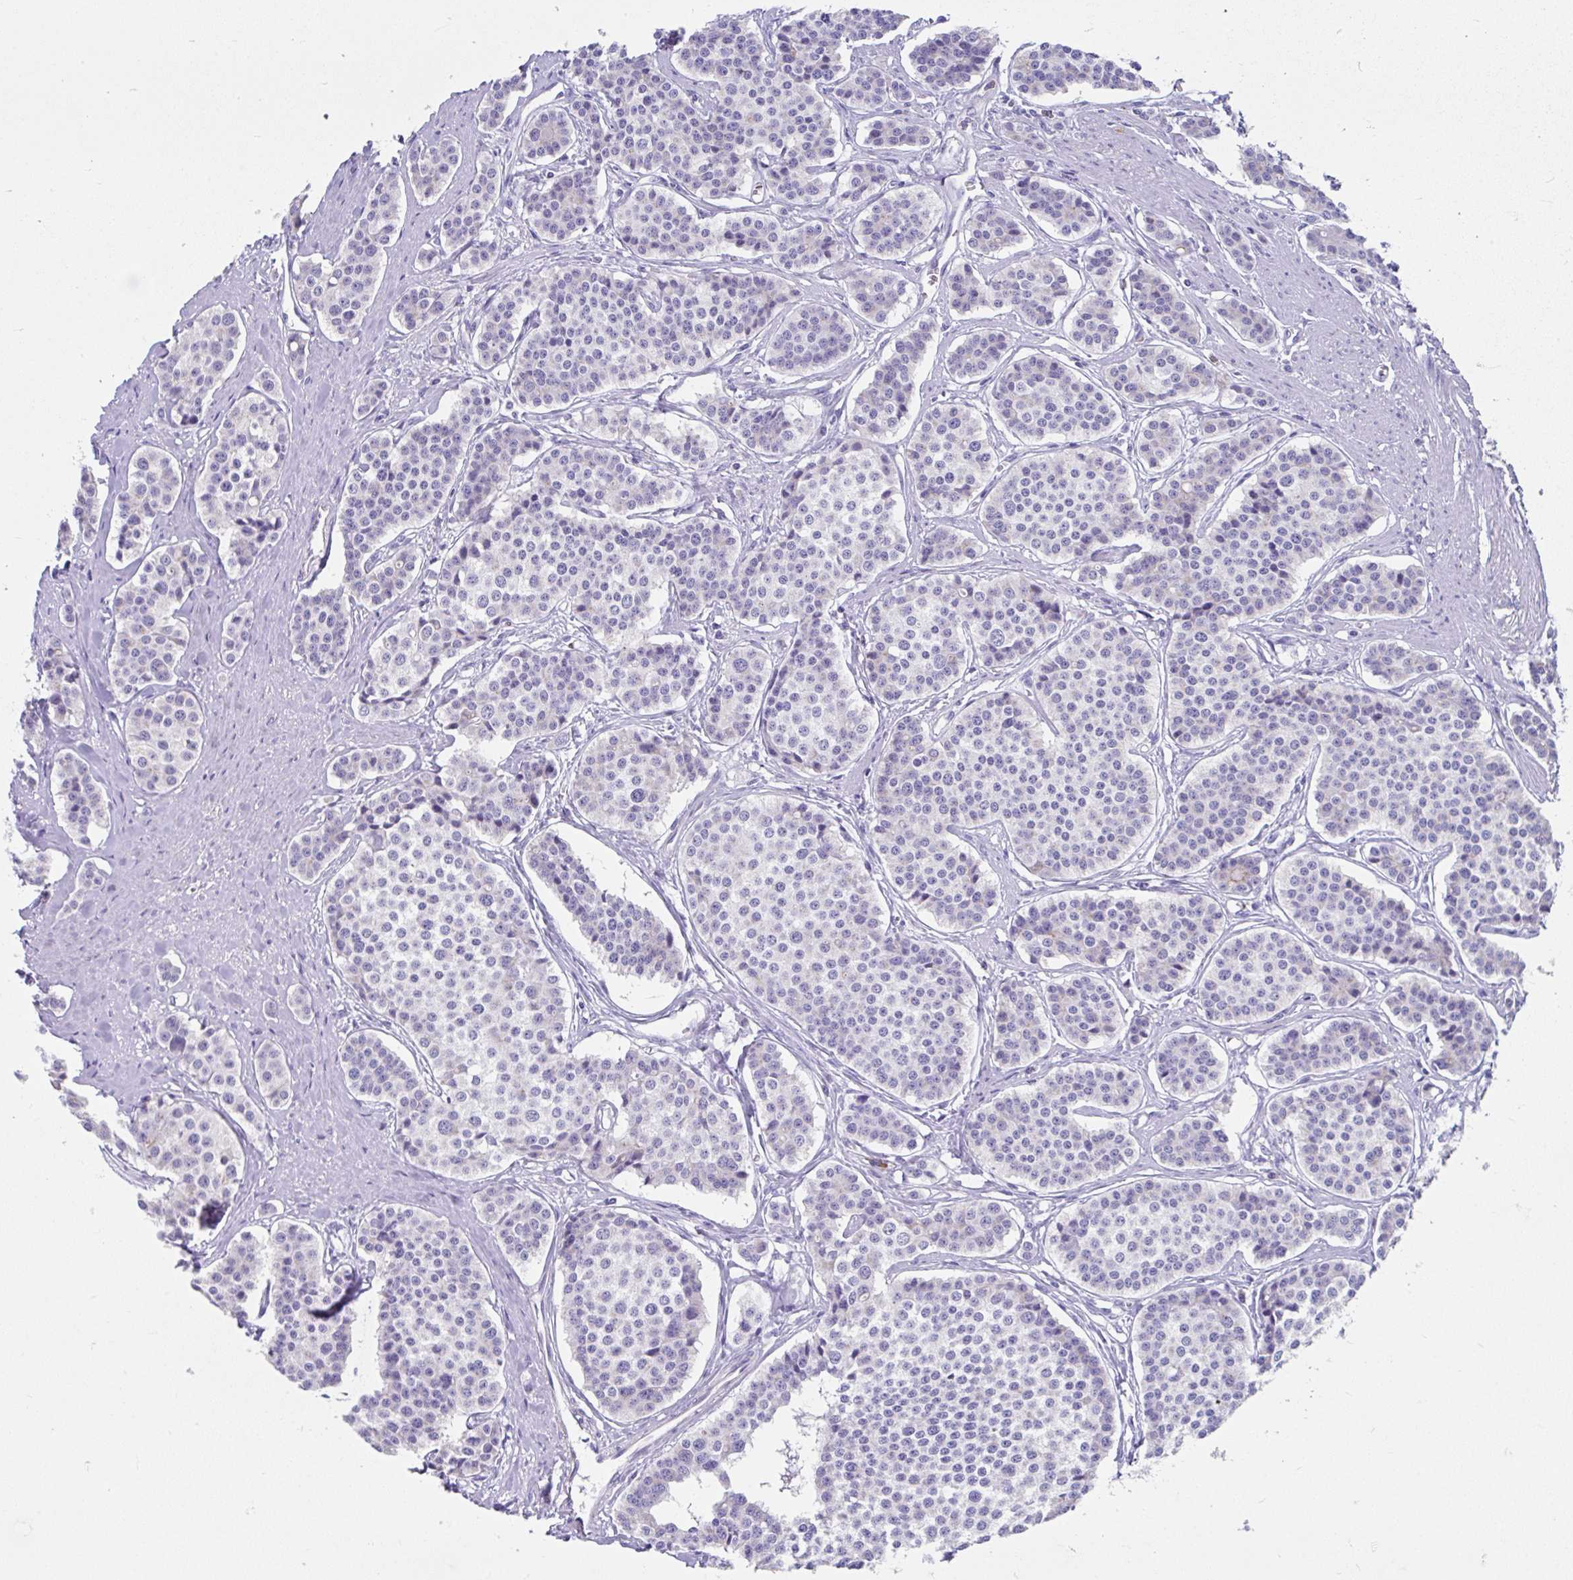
{"staining": {"intensity": "negative", "quantity": "none", "location": "none"}, "tissue": "carcinoid", "cell_type": "Tumor cells", "image_type": "cancer", "snomed": [{"axis": "morphology", "description": "Carcinoid, malignant, NOS"}, {"axis": "topography", "description": "Small intestine"}], "caption": "Tumor cells show no significant expression in carcinoid (malignant).", "gene": "CCSAP", "patient": {"sex": "male", "age": 60}}